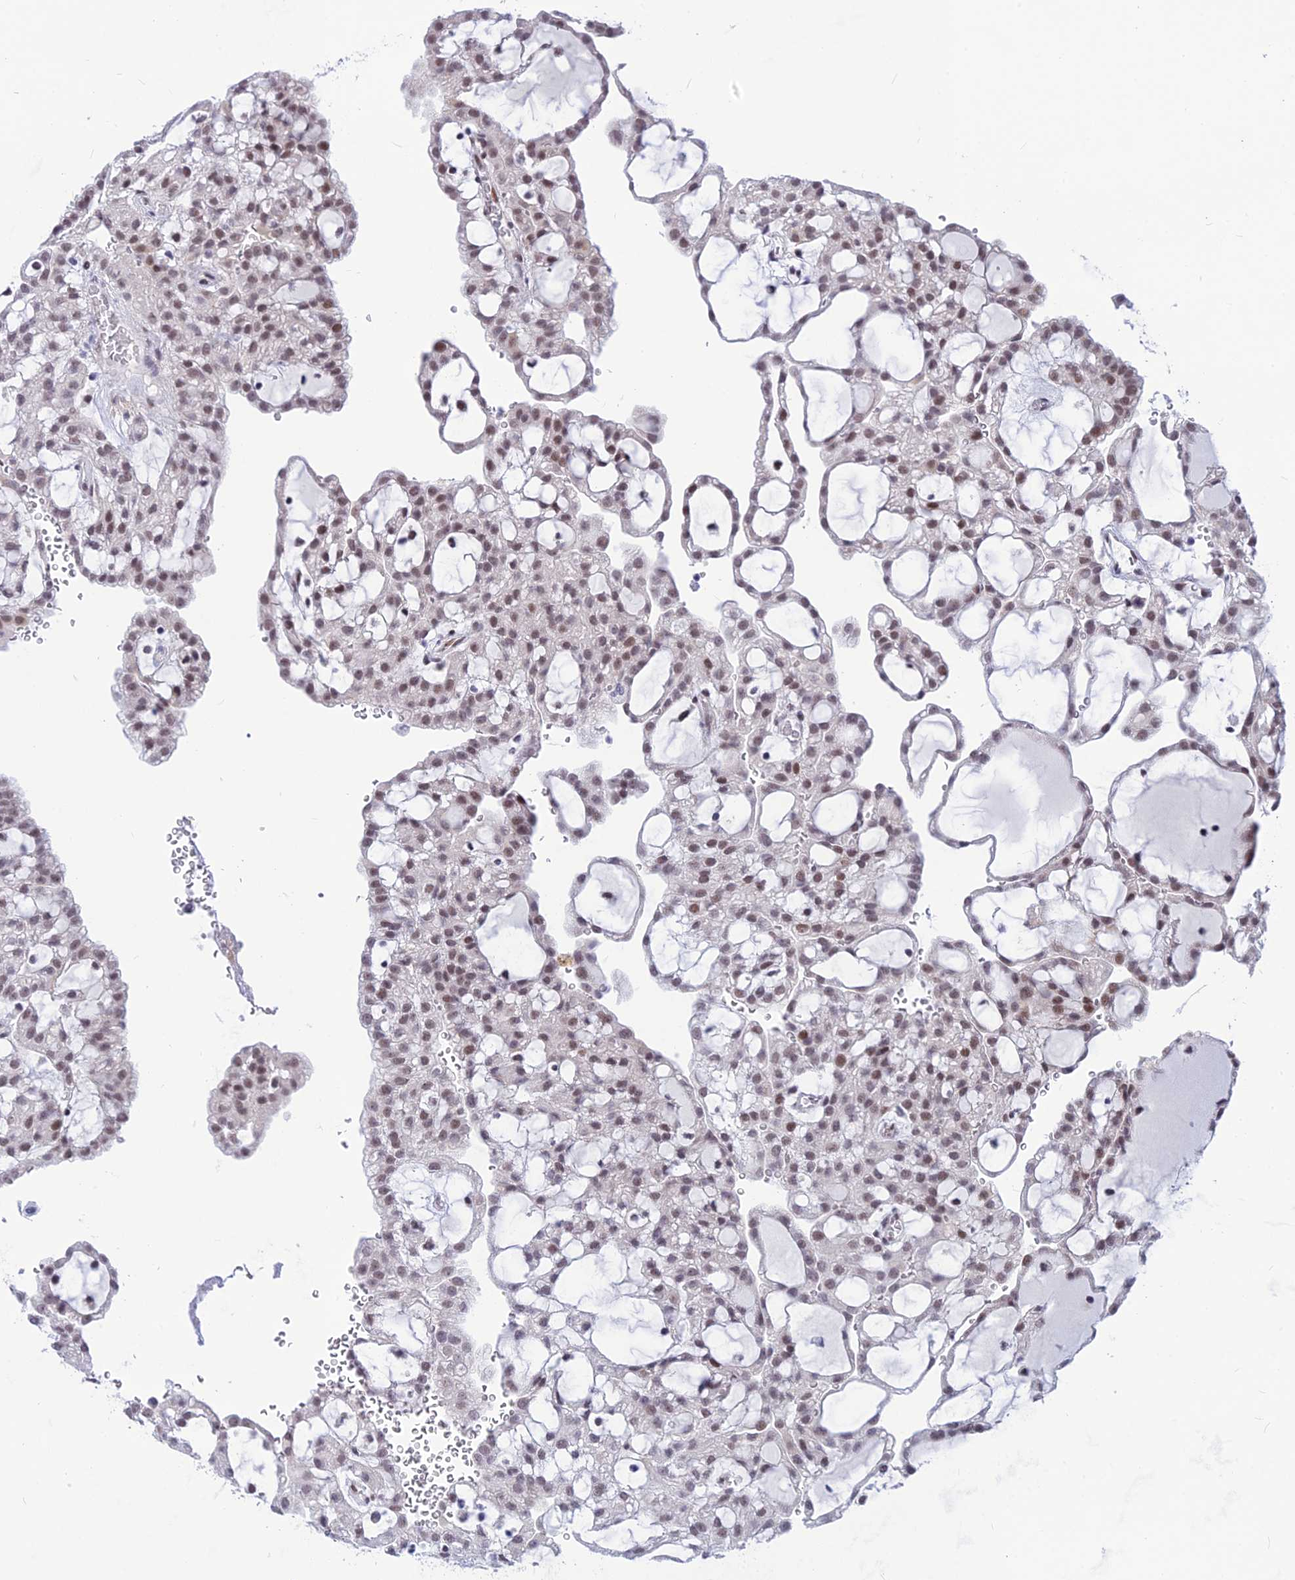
{"staining": {"intensity": "moderate", "quantity": ">75%", "location": "nuclear"}, "tissue": "renal cancer", "cell_type": "Tumor cells", "image_type": "cancer", "snomed": [{"axis": "morphology", "description": "Adenocarcinoma, NOS"}, {"axis": "topography", "description": "Kidney"}], "caption": "This photomicrograph displays immunohistochemistry (IHC) staining of renal cancer, with medium moderate nuclear positivity in about >75% of tumor cells.", "gene": "KCTD13", "patient": {"sex": "male", "age": 63}}